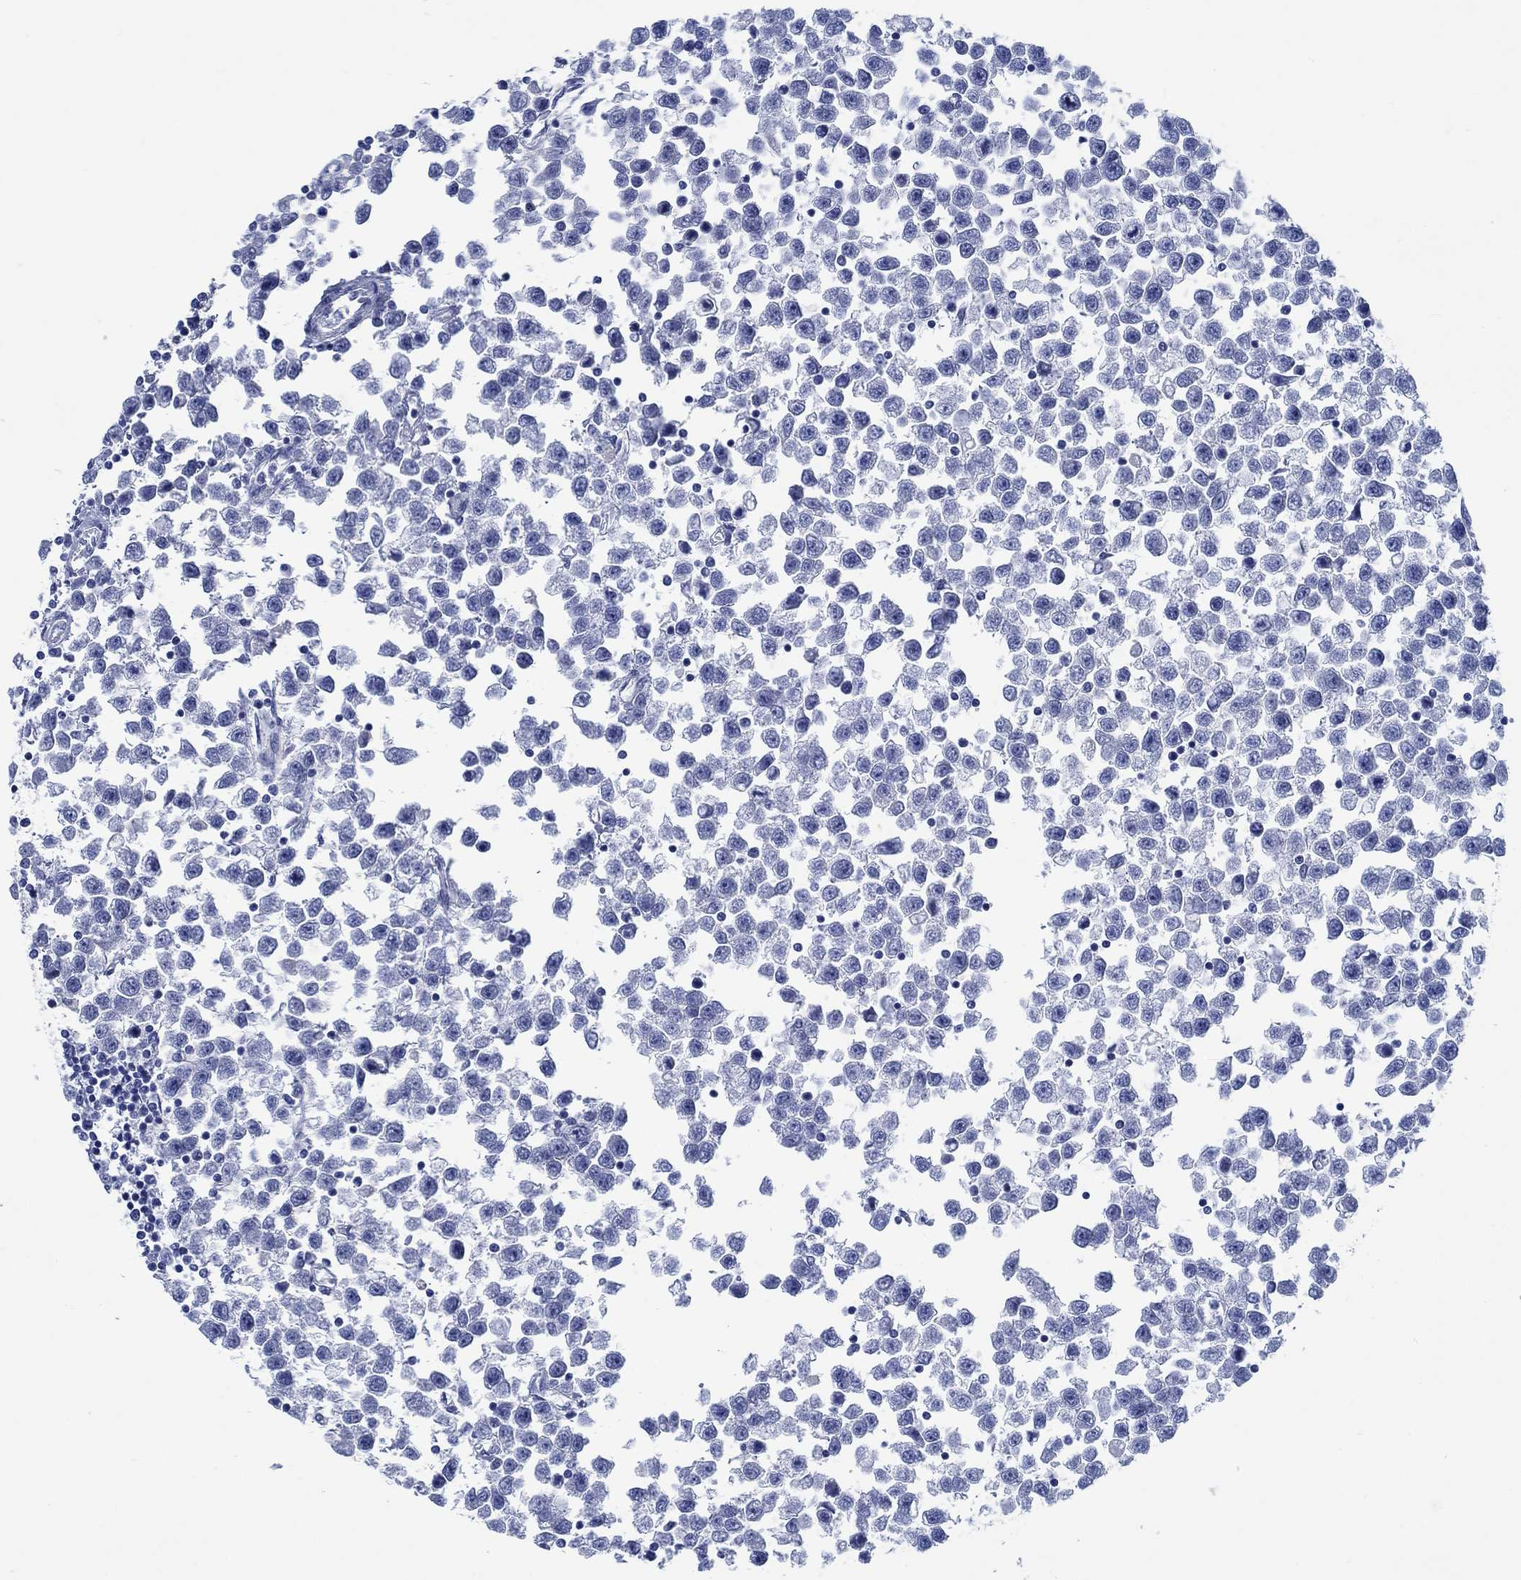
{"staining": {"intensity": "negative", "quantity": "none", "location": "none"}, "tissue": "testis cancer", "cell_type": "Tumor cells", "image_type": "cancer", "snomed": [{"axis": "morphology", "description": "Seminoma, NOS"}, {"axis": "topography", "description": "Testis"}], "caption": "Tumor cells are negative for protein expression in human testis cancer. (IHC, brightfield microscopy, high magnification).", "gene": "SVEP1", "patient": {"sex": "male", "age": 34}}